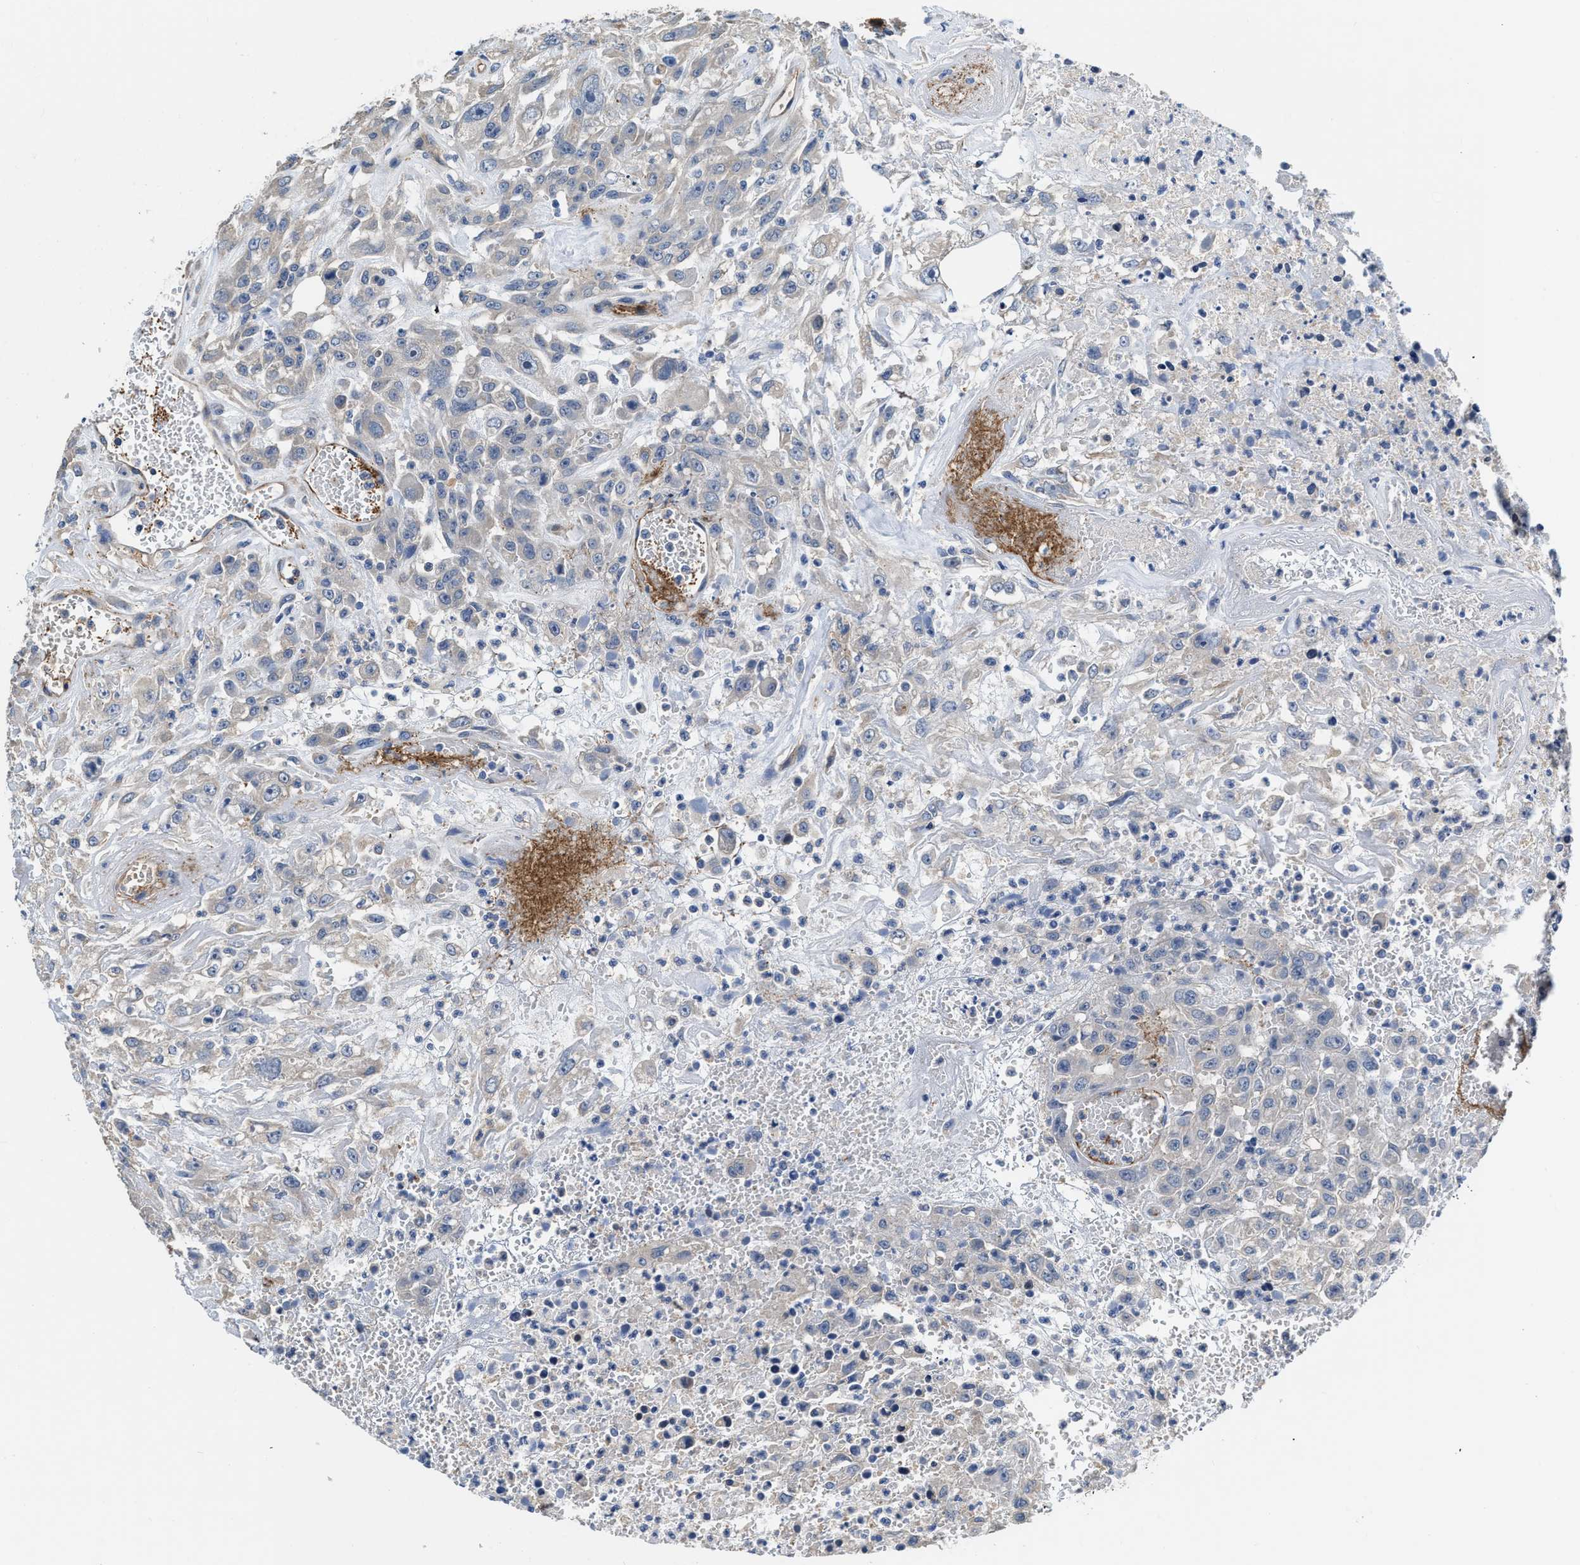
{"staining": {"intensity": "negative", "quantity": "none", "location": "none"}, "tissue": "urothelial cancer", "cell_type": "Tumor cells", "image_type": "cancer", "snomed": [{"axis": "morphology", "description": "Urothelial carcinoma, High grade"}, {"axis": "topography", "description": "Urinary bladder"}], "caption": "Immunohistochemical staining of urothelial carcinoma (high-grade) reveals no significant positivity in tumor cells. (DAB (3,3'-diaminobenzidine) immunohistochemistry visualized using brightfield microscopy, high magnification).", "gene": "C22orf42", "patient": {"sex": "male", "age": 46}}